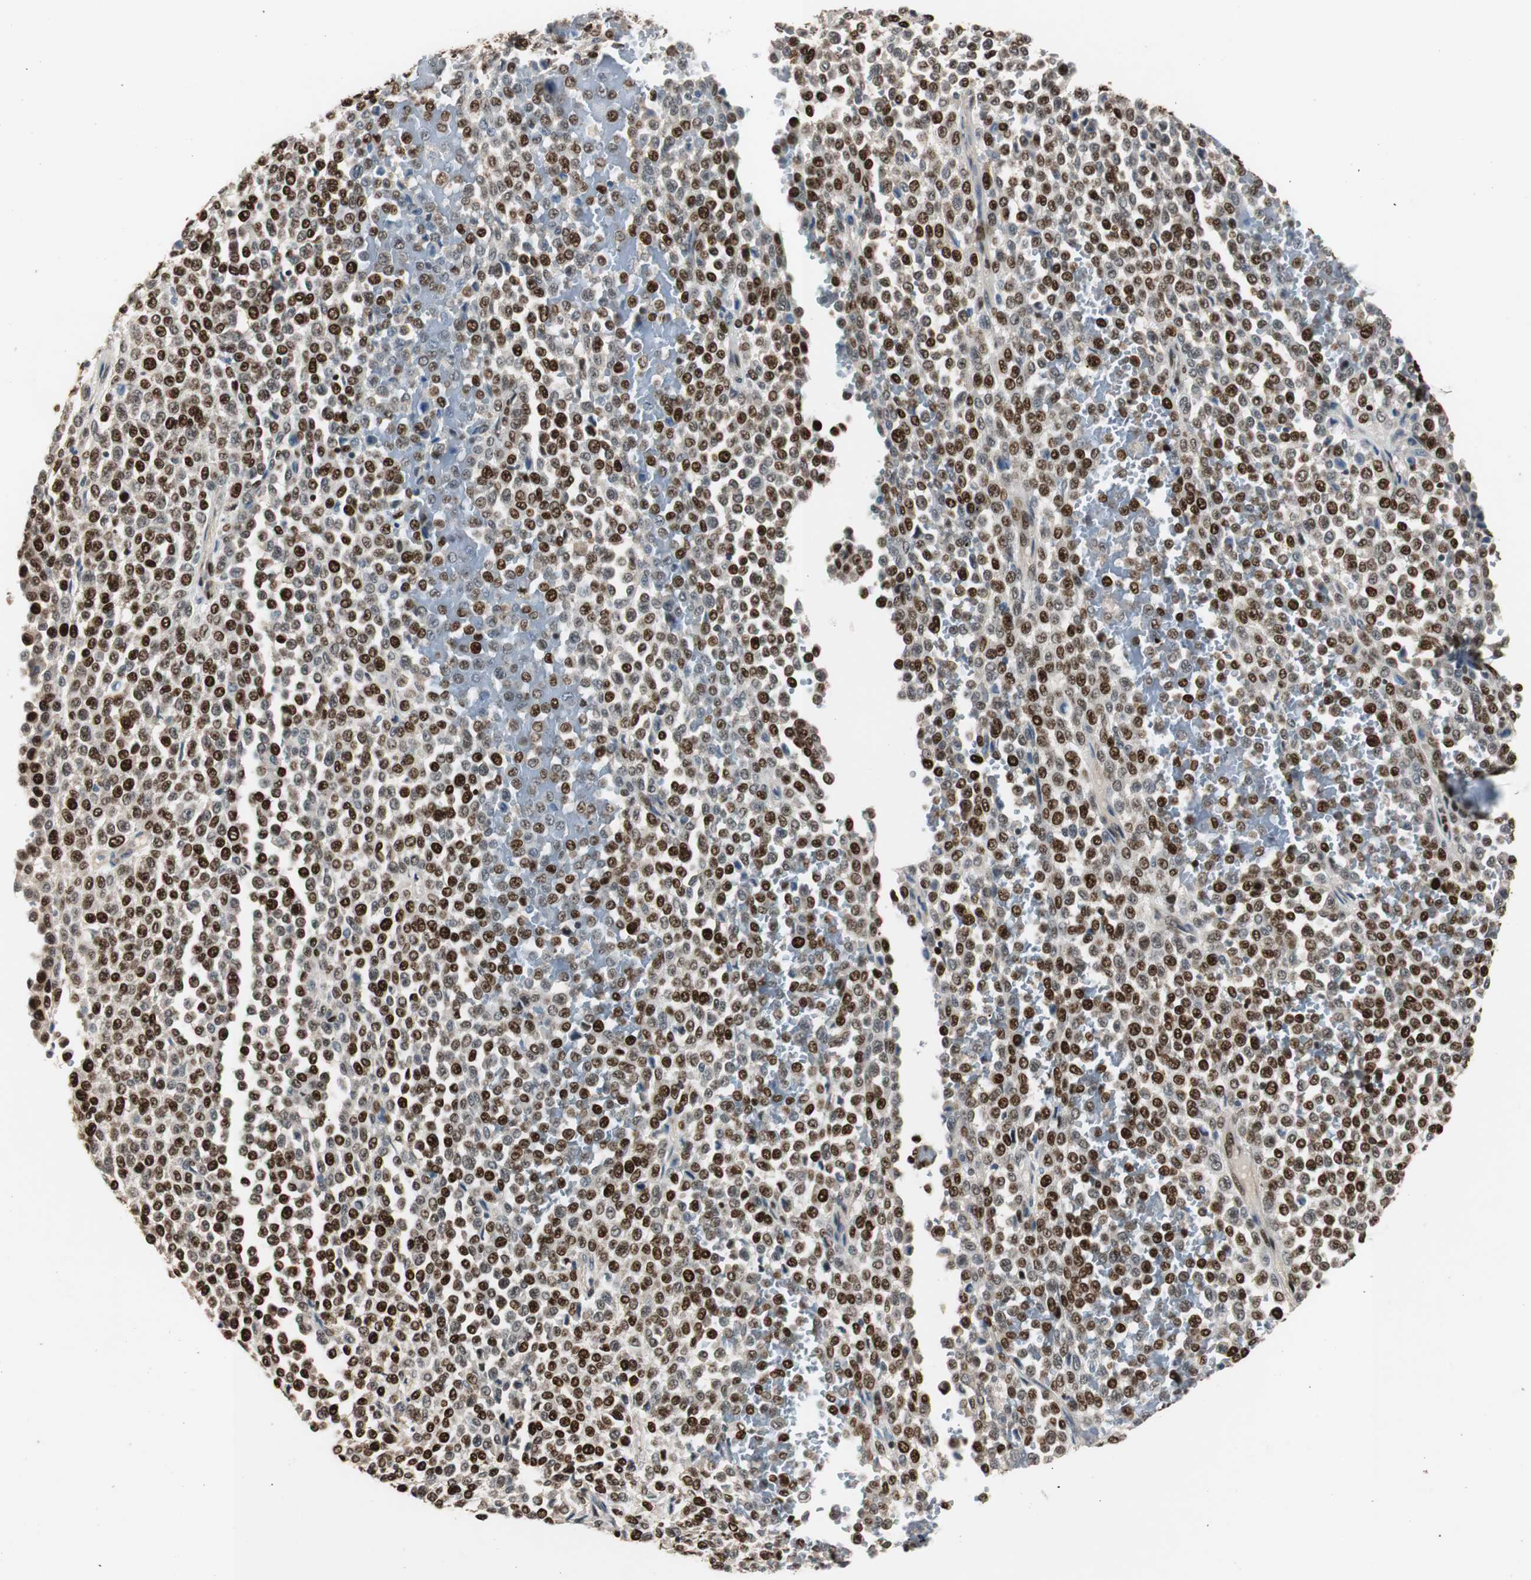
{"staining": {"intensity": "strong", "quantity": ">75%", "location": "nuclear"}, "tissue": "melanoma", "cell_type": "Tumor cells", "image_type": "cancer", "snomed": [{"axis": "morphology", "description": "Malignant melanoma, Metastatic site"}, {"axis": "topography", "description": "Pancreas"}], "caption": "Immunohistochemical staining of malignant melanoma (metastatic site) demonstrates high levels of strong nuclear protein positivity in about >75% of tumor cells.", "gene": "FEN1", "patient": {"sex": "female", "age": 30}}